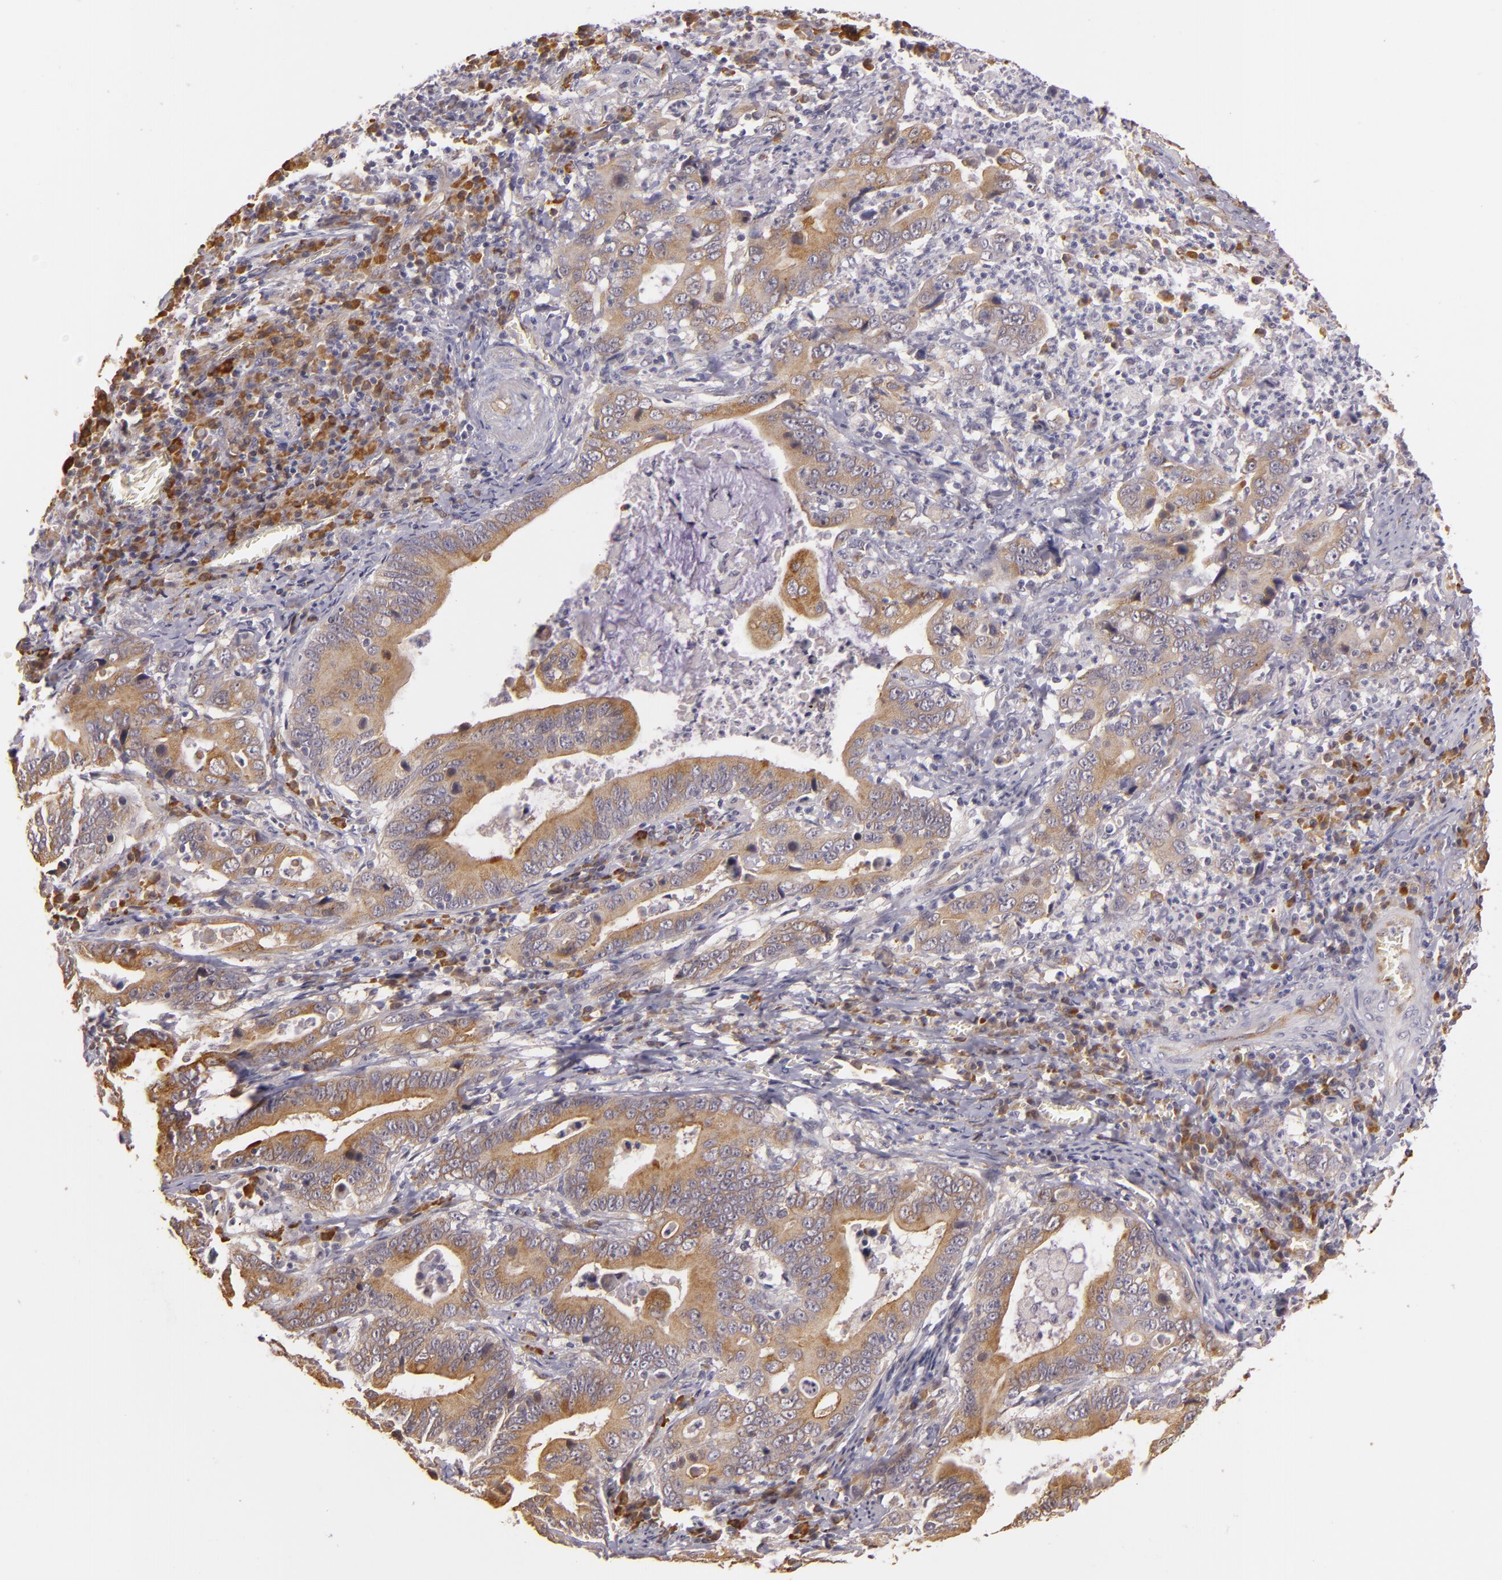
{"staining": {"intensity": "moderate", "quantity": "25%-75%", "location": "cytoplasmic/membranous"}, "tissue": "stomach cancer", "cell_type": "Tumor cells", "image_type": "cancer", "snomed": [{"axis": "morphology", "description": "Adenocarcinoma, NOS"}, {"axis": "topography", "description": "Stomach, upper"}], "caption": "IHC photomicrograph of neoplastic tissue: human adenocarcinoma (stomach) stained using immunohistochemistry (IHC) displays medium levels of moderate protein expression localized specifically in the cytoplasmic/membranous of tumor cells, appearing as a cytoplasmic/membranous brown color.", "gene": "SYTL4", "patient": {"sex": "male", "age": 63}}